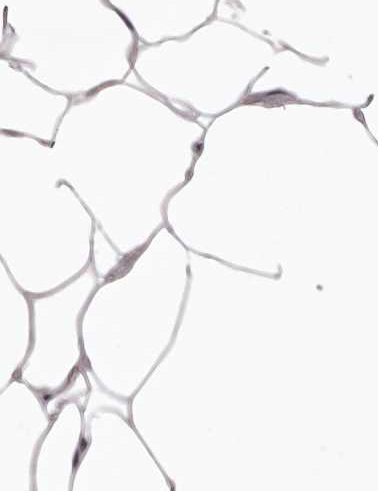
{"staining": {"intensity": "negative", "quantity": "none", "location": "none"}, "tissue": "adipose tissue", "cell_type": "Adipocytes", "image_type": "normal", "snomed": [{"axis": "morphology", "description": "Normal tissue, NOS"}, {"axis": "topography", "description": "Breast"}], "caption": "Immunohistochemical staining of normal human adipose tissue displays no significant positivity in adipocytes.", "gene": "CHRM2", "patient": {"sex": "female", "age": 23}}